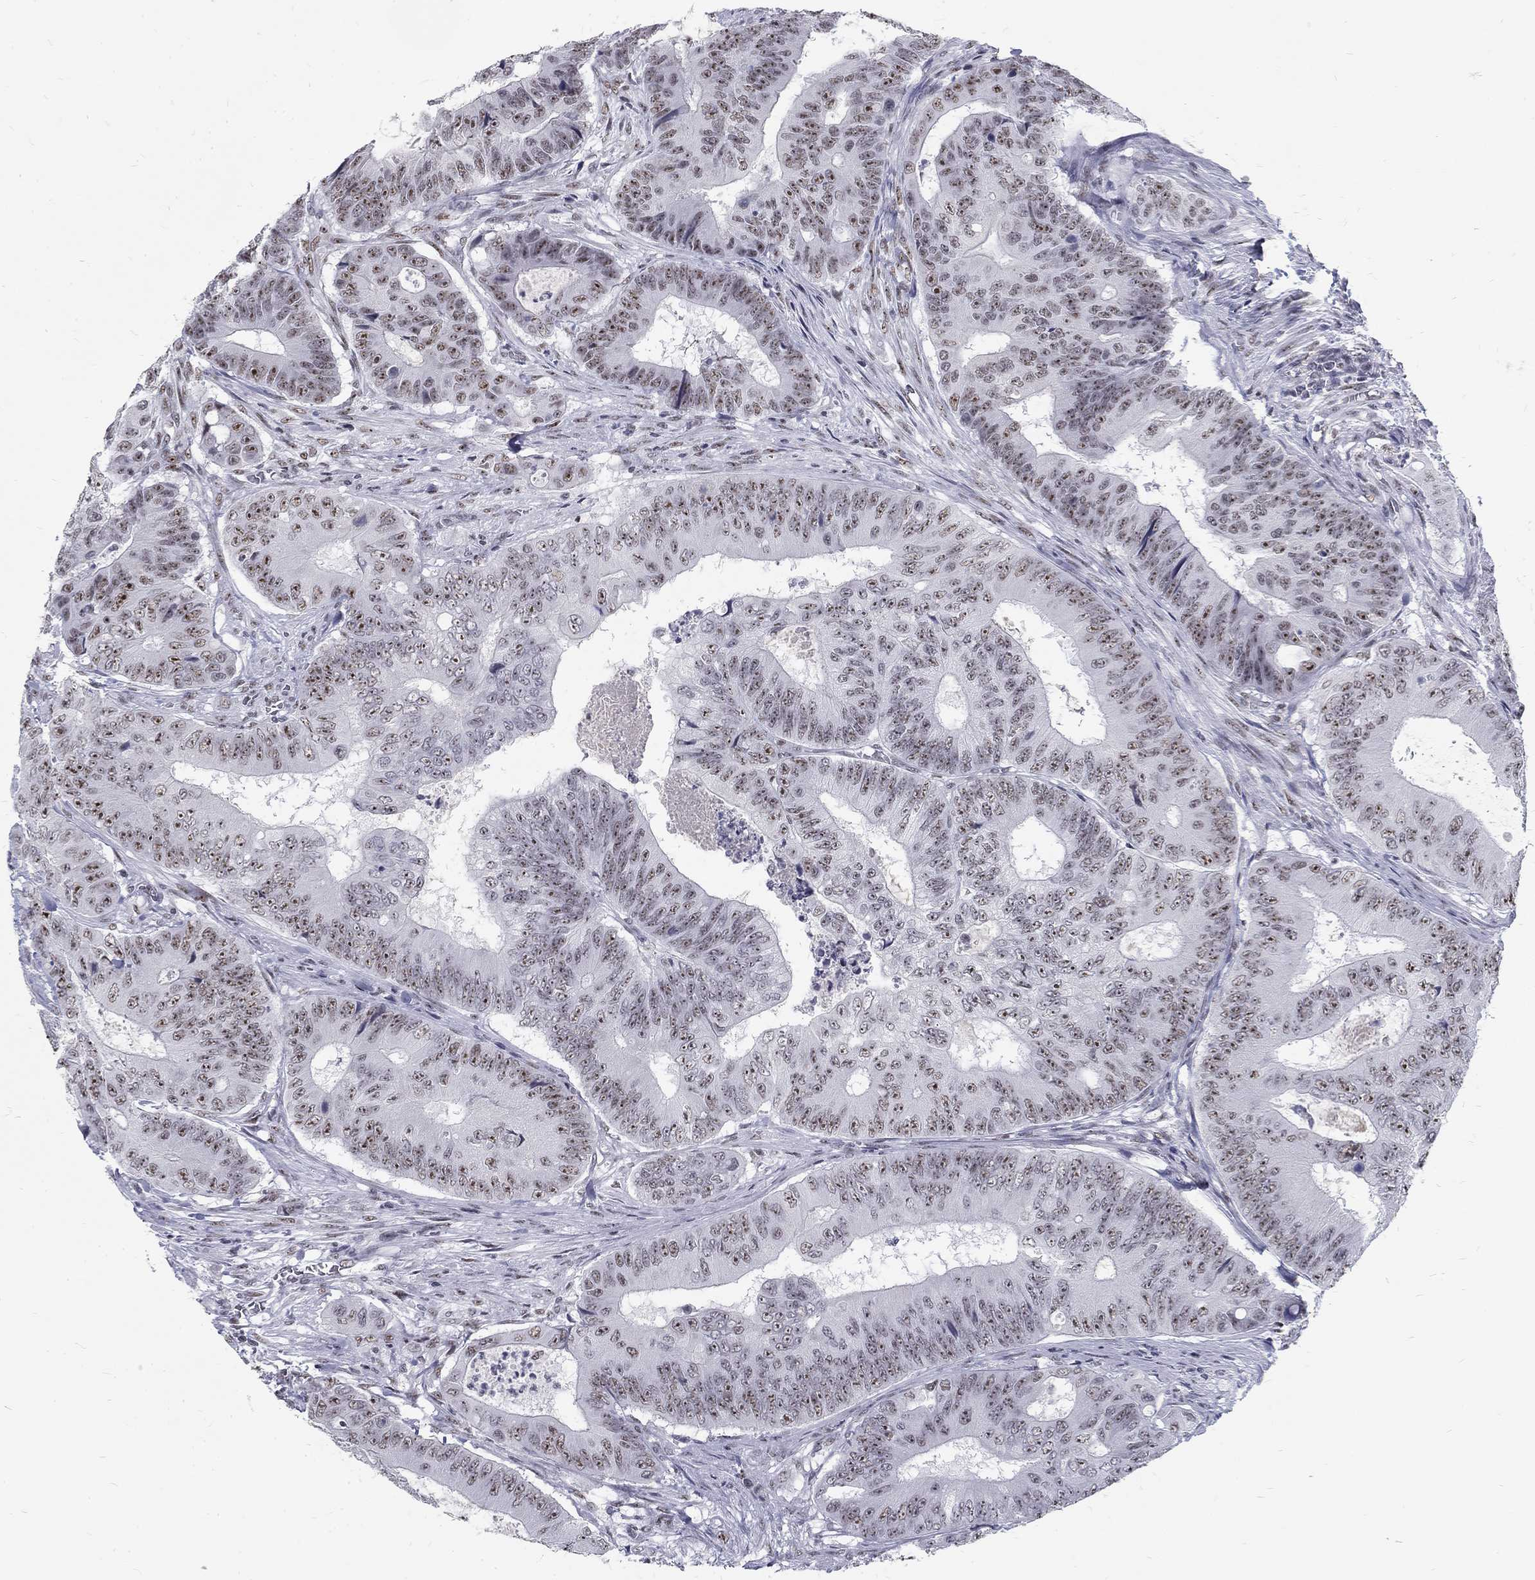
{"staining": {"intensity": "moderate", "quantity": ">75%", "location": "nuclear"}, "tissue": "colorectal cancer", "cell_type": "Tumor cells", "image_type": "cancer", "snomed": [{"axis": "morphology", "description": "Adenocarcinoma, NOS"}, {"axis": "topography", "description": "Colon"}], "caption": "A high-resolution photomicrograph shows immunohistochemistry staining of colorectal cancer, which exhibits moderate nuclear expression in about >75% of tumor cells.", "gene": "SNORC", "patient": {"sex": "female", "age": 48}}